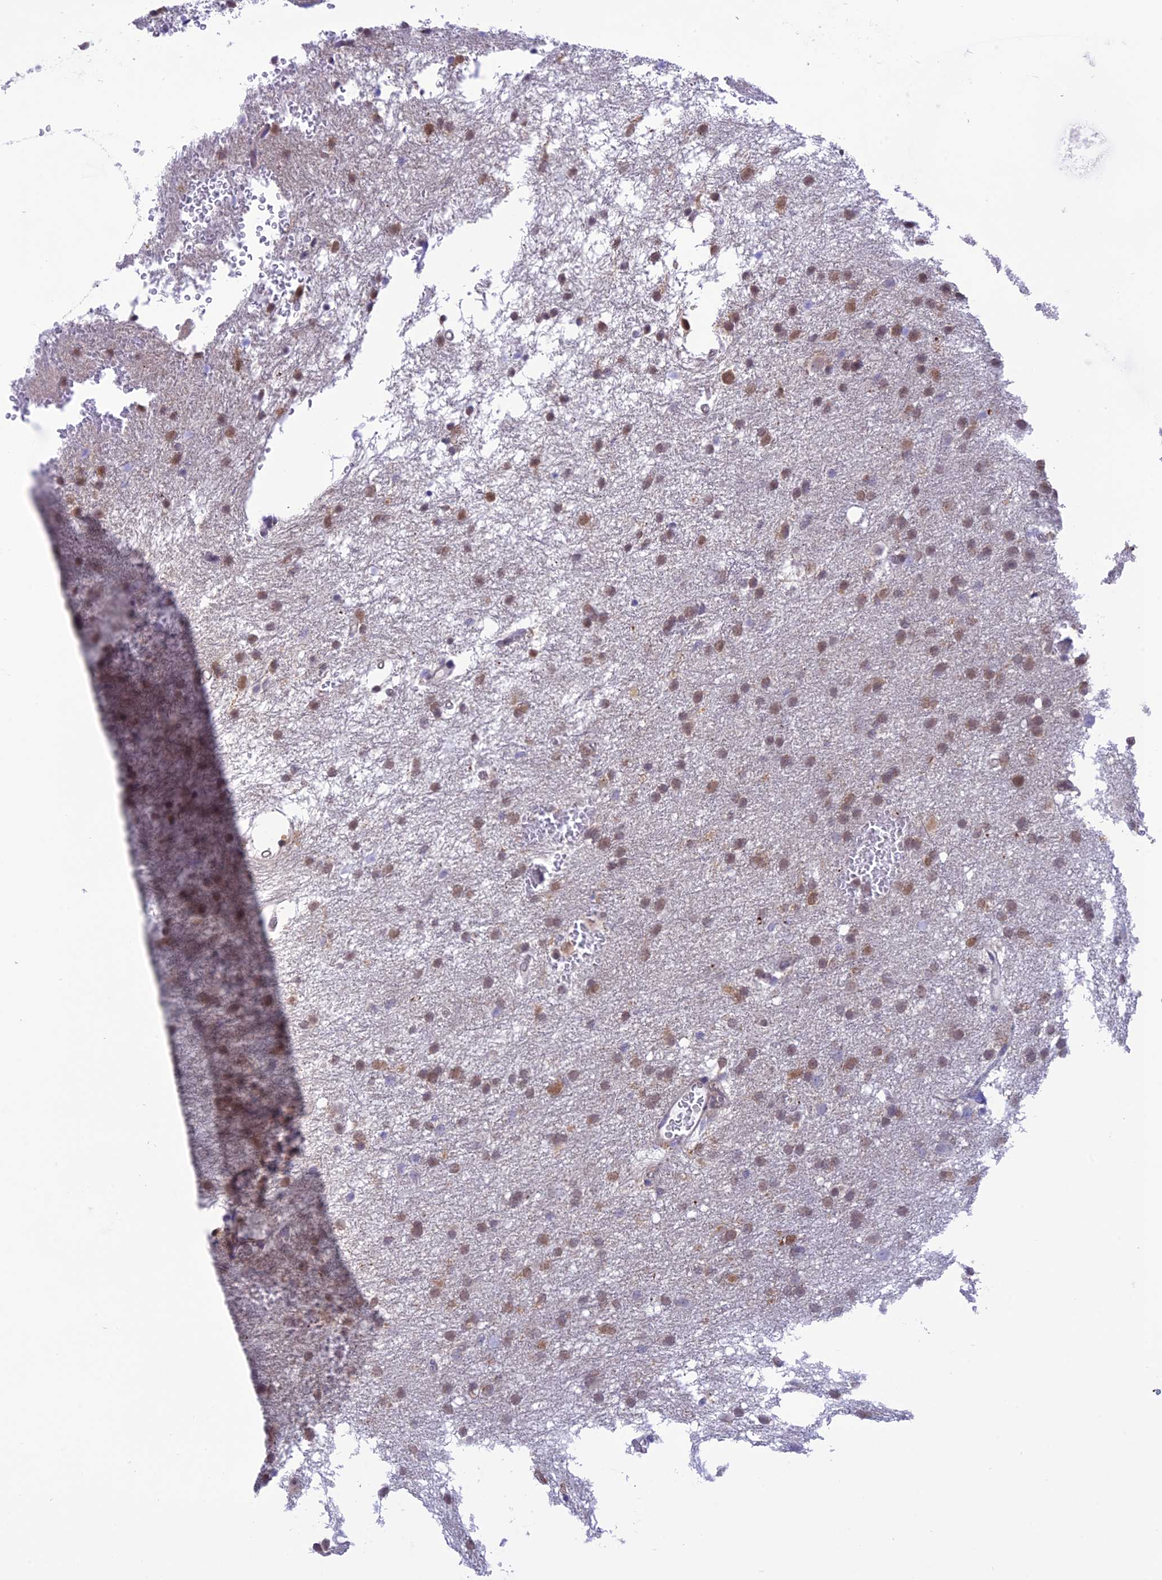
{"staining": {"intensity": "moderate", "quantity": ">75%", "location": "cytoplasmic/membranous,nuclear"}, "tissue": "glioma", "cell_type": "Tumor cells", "image_type": "cancer", "snomed": [{"axis": "morphology", "description": "Glioma, malignant, High grade"}, {"axis": "topography", "description": "Cerebral cortex"}], "caption": "Protein expression by immunohistochemistry (IHC) displays moderate cytoplasmic/membranous and nuclear positivity in about >75% of tumor cells in glioma.", "gene": "RNF126", "patient": {"sex": "female", "age": 36}}